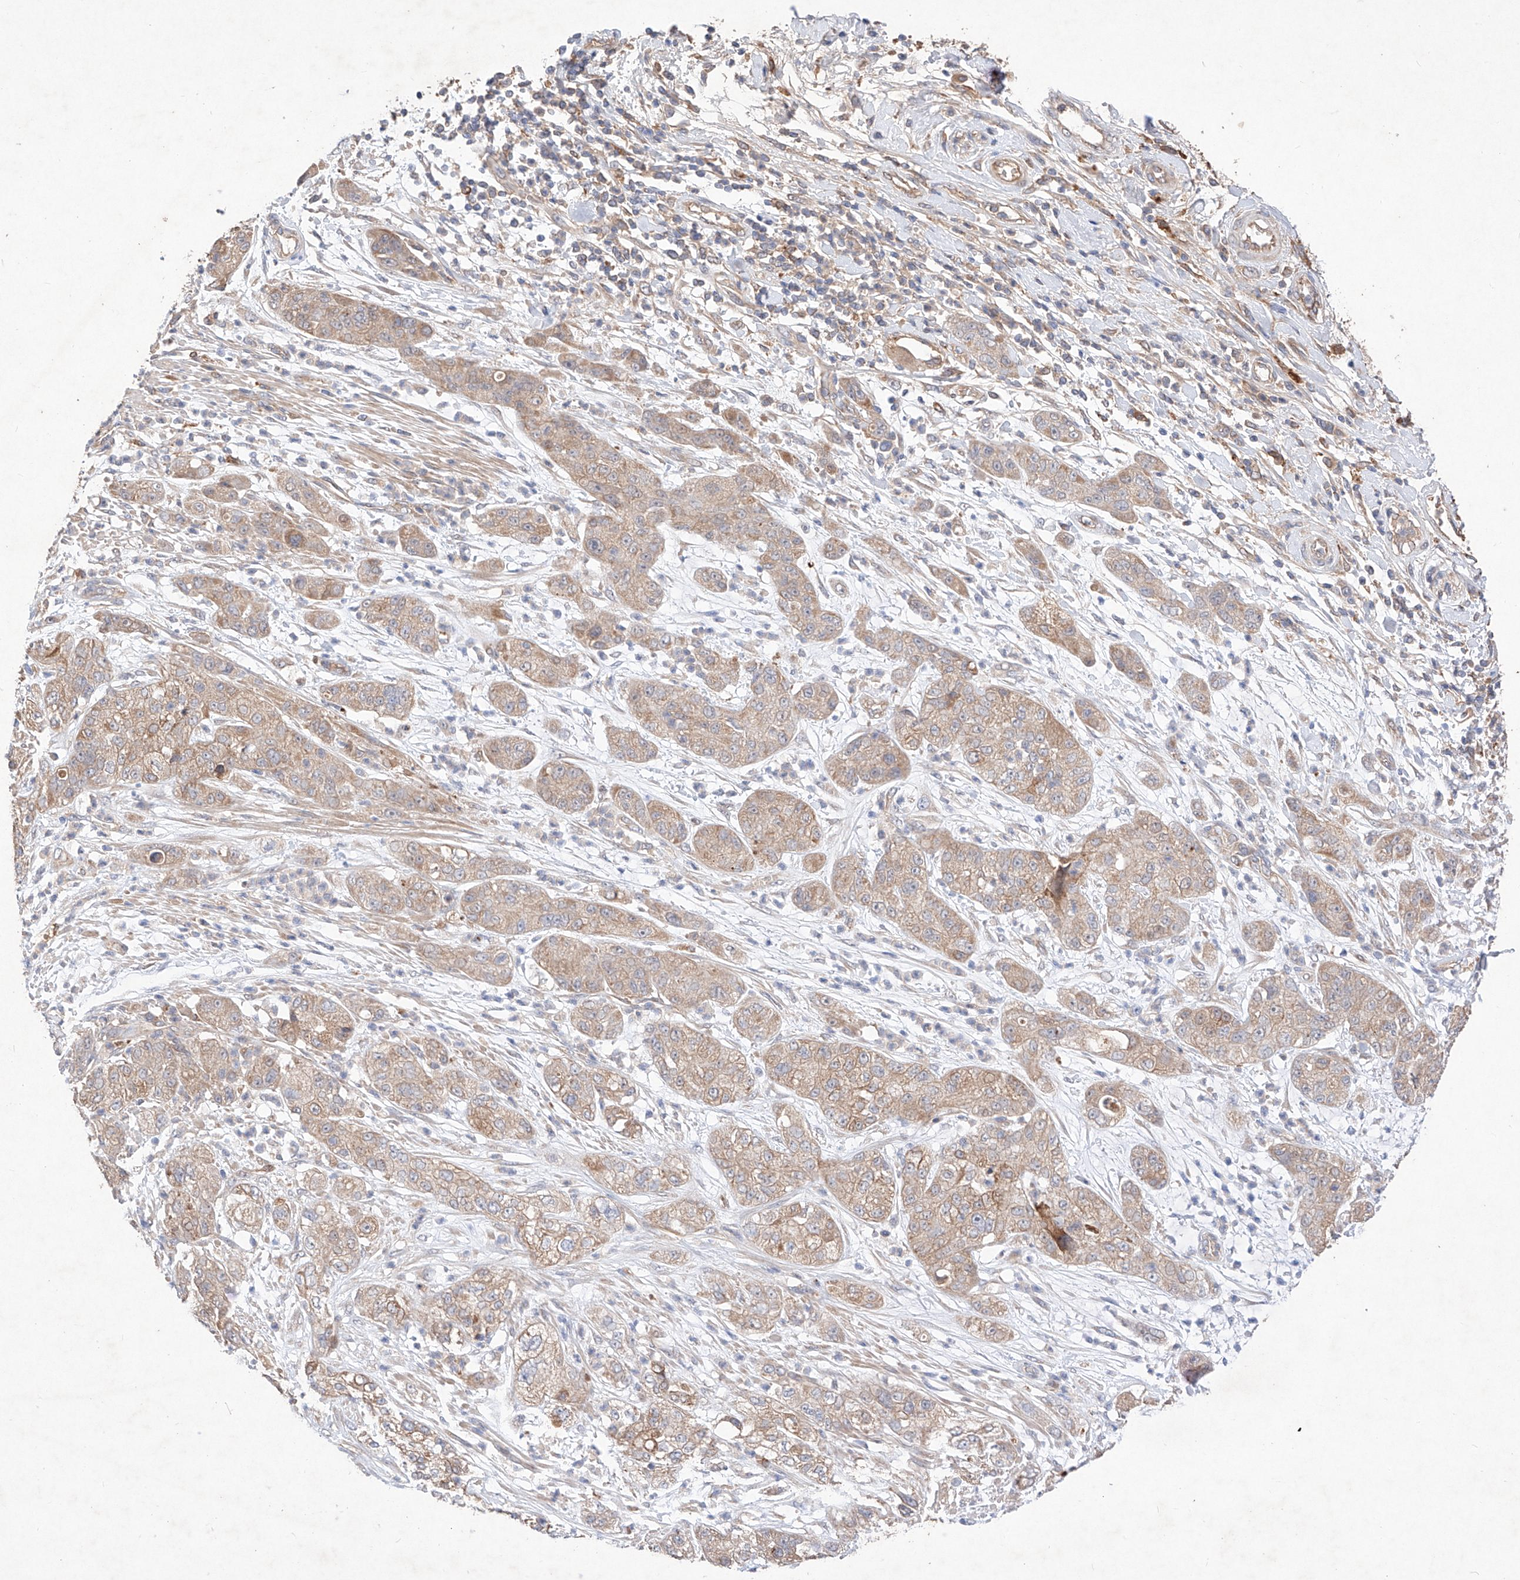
{"staining": {"intensity": "weak", "quantity": ">75%", "location": "cytoplasmic/membranous"}, "tissue": "pancreatic cancer", "cell_type": "Tumor cells", "image_type": "cancer", "snomed": [{"axis": "morphology", "description": "Adenocarcinoma, NOS"}, {"axis": "topography", "description": "Pancreas"}], "caption": "The micrograph shows staining of adenocarcinoma (pancreatic), revealing weak cytoplasmic/membranous protein positivity (brown color) within tumor cells. (brown staining indicates protein expression, while blue staining denotes nuclei).", "gene": "C6orf62", "patient": {"sex": "female", "age": 78}}